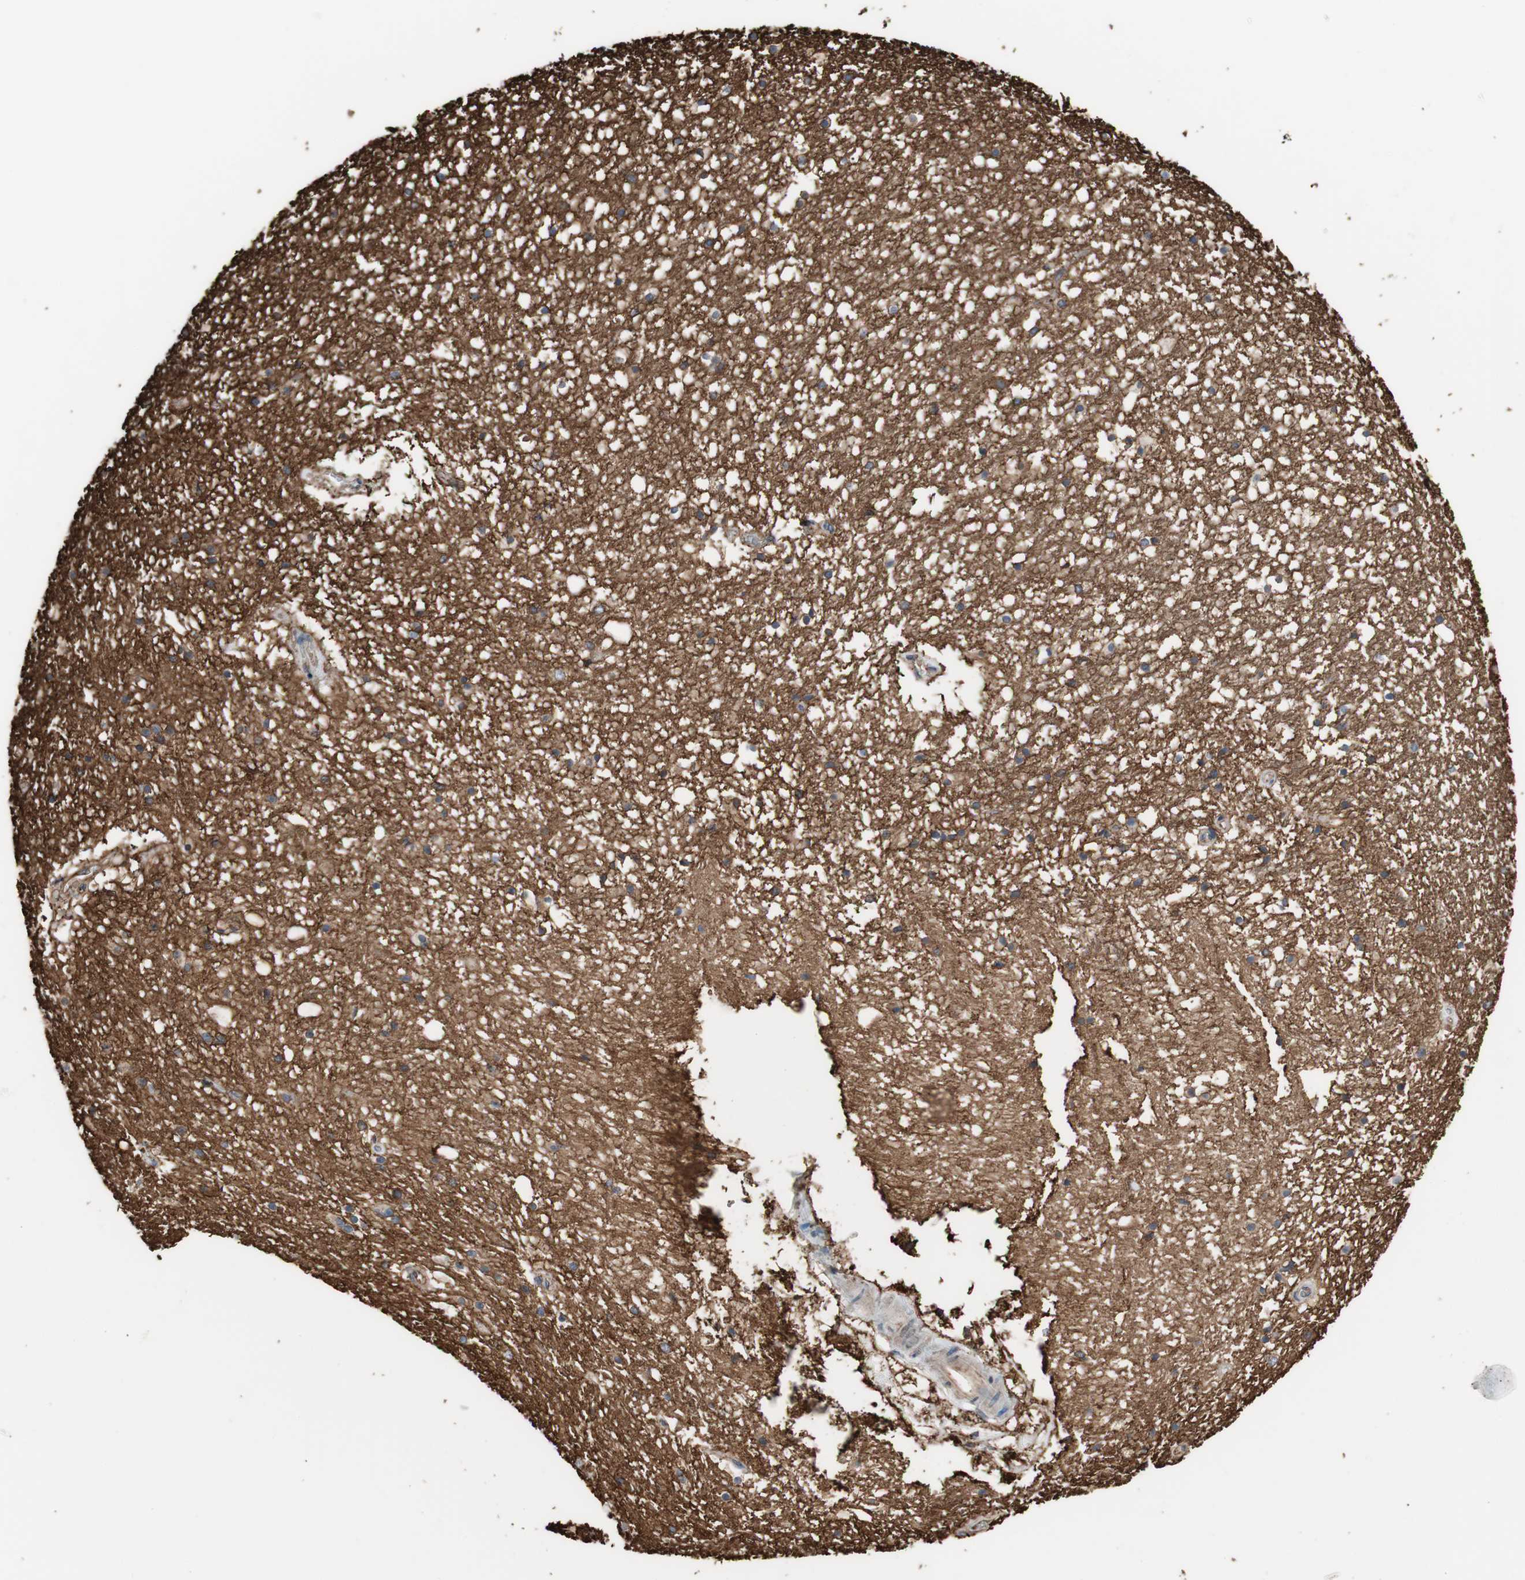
{"staining": {"intensity": "negative", "quantity": "none", "location": "none"}, "tissue": "hippocampus", "cell_type": "Glial cells", "image_type": "normal", "snomed": [{"axis": "morphology", "description": "Normal tissue, NOS"}, {"axis": "topography", "description": "Hippocampus"}], "caption": "Protein analysis of unremarkable hippocampus demonstrates no significant staining in glial cells. The staining is performed using DAB (3,3'-diaminobenzidine) brown chromogen with nuclei counter-stained in using hematoxylin.", "gene": "IL1RL1", "patient": {"sex": "male", "age": 45}}